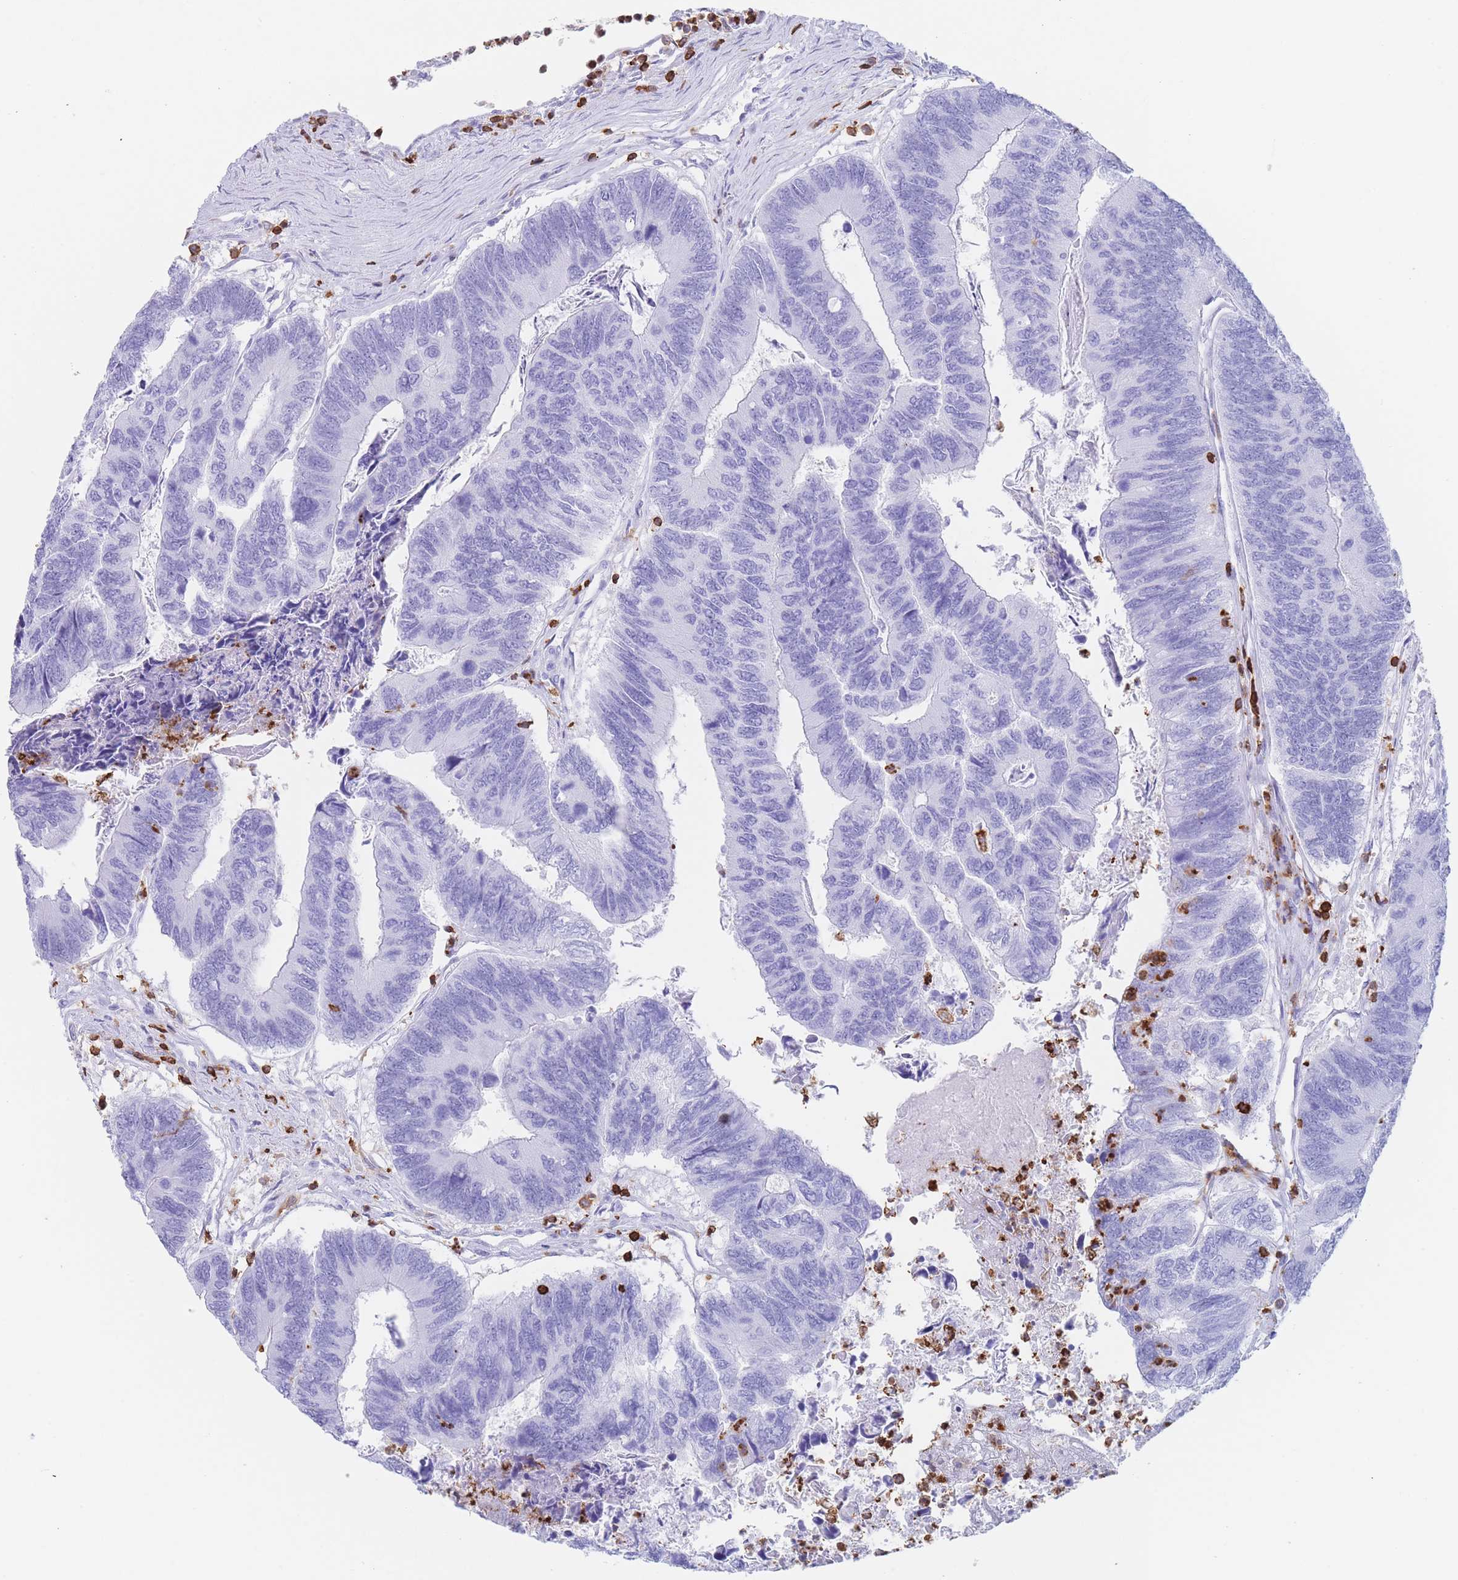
{"staining": {"intensity": "negative", "quantity": "none", "location": "none"}, "tissue": "colorectal cancer", "cell_type": "Tumor cells", "image_type": "cancer", "snomed": [{"axis": "morphology", "description": "Adenocarcinoma, NOS"}, {"axis": "topography", "description": "Colon"}], "caption": "Immunohistochemistry of colorectal adenocarcinoma reveals no positivity in tumor cells. (DAB immunohistochemistry with hematoxylin counter stain).", "gene": "CORO1A", "patient": {"sex": "female", "age": 67}}